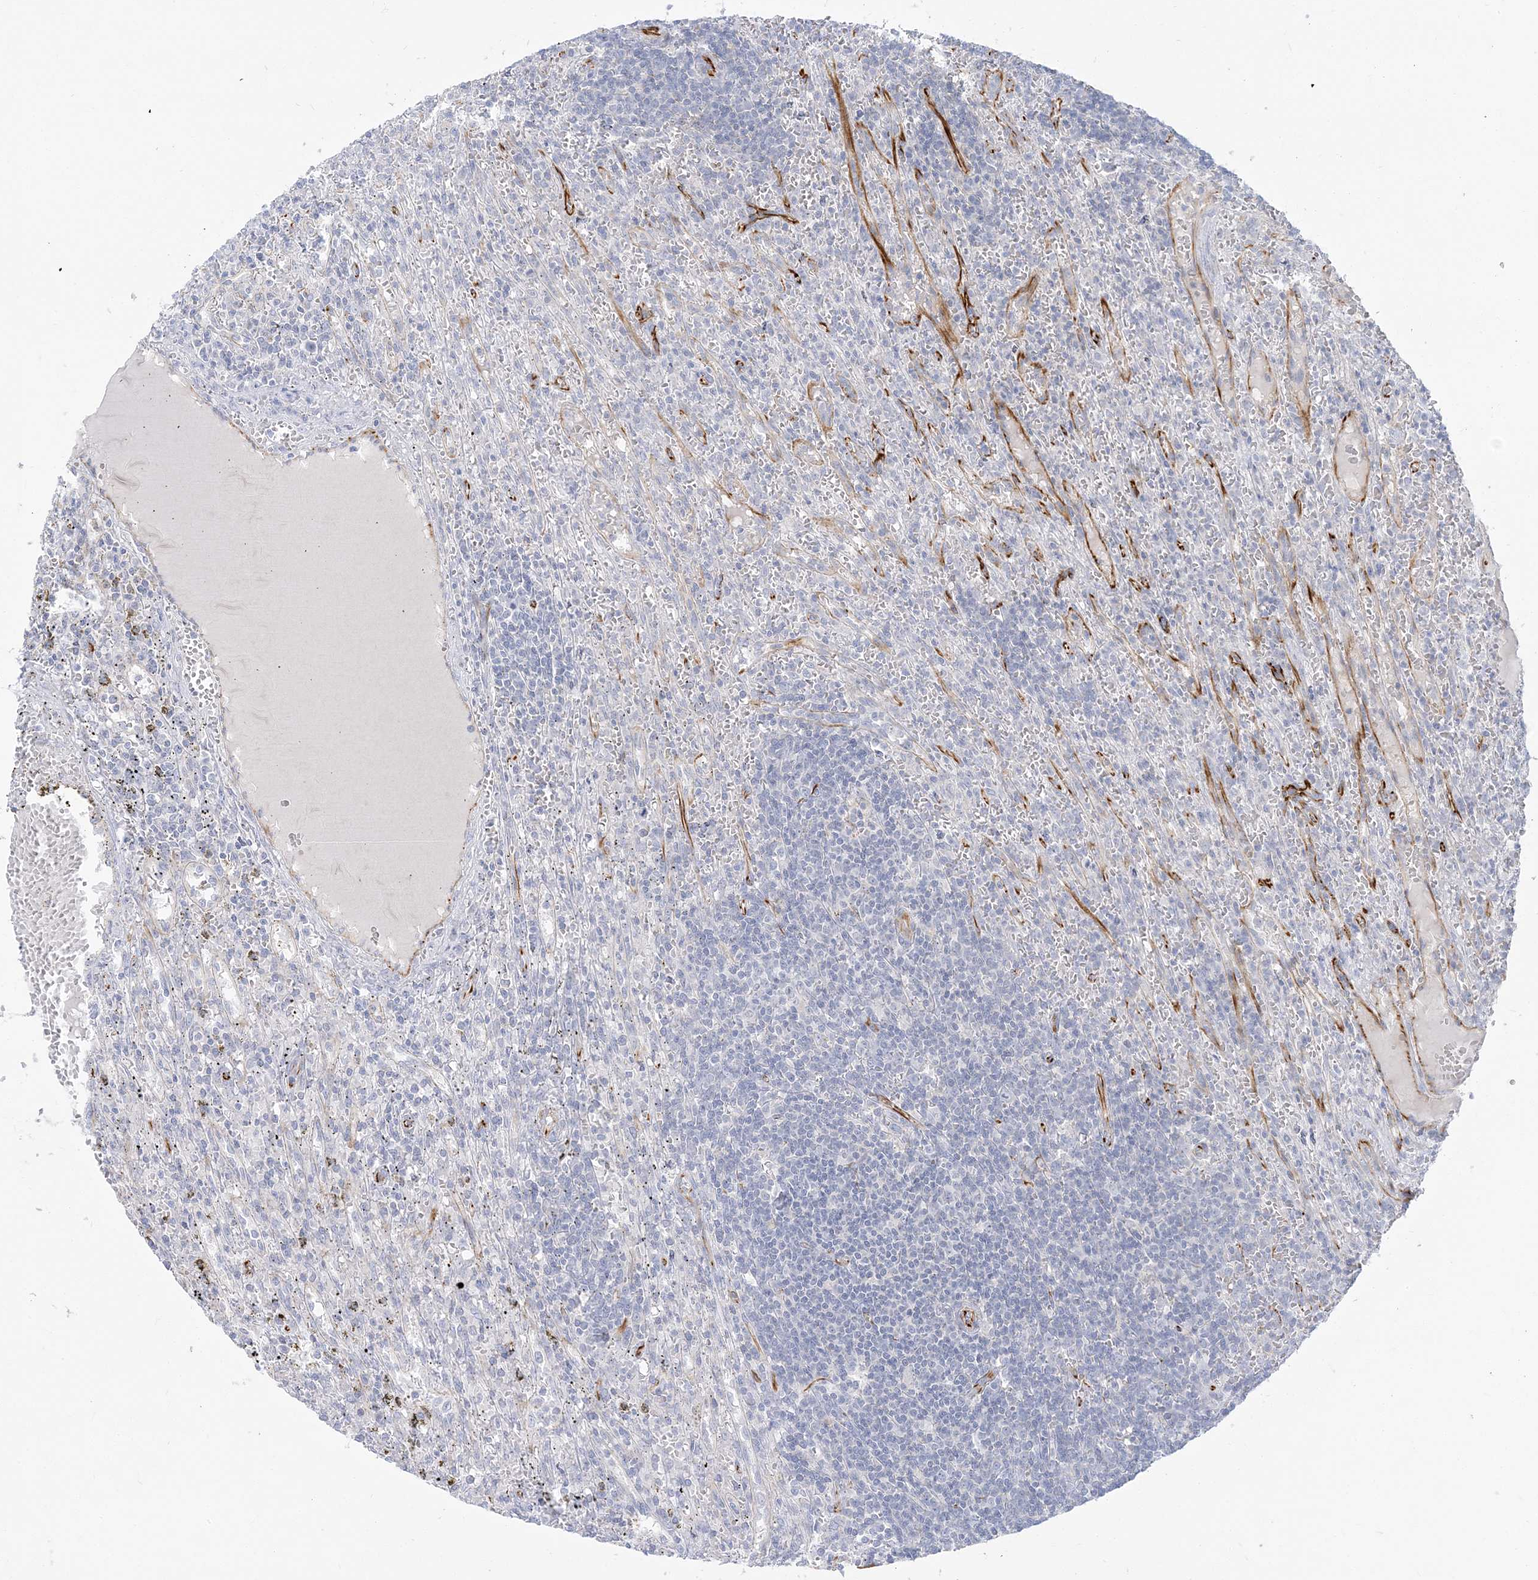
{"staining": {"intensity": "negative", "quantity": "none", "location": "none"}, "tissue": "lymphoma", "cell_type": "Tumor cells", "image_type": "cancer", "snomed": [{"axis": "morphology", "description": "Malignant lymphoma, non-Hodgkin's type, Low grade"}, {"axis": "topography", "description": "Spleen"}], "caption": "Tumor cells are negative for protein expression in human malignant lymphoma, non-Hodgkin's type (low-grade). (Stains: DAB immunohistochemistry (IHC) with hematoxylin counter stain, Microscopy: brightfield microscopy at high magnification).", "gene": "GPAT2", "patient": {"sex": "male", "age": 76}}